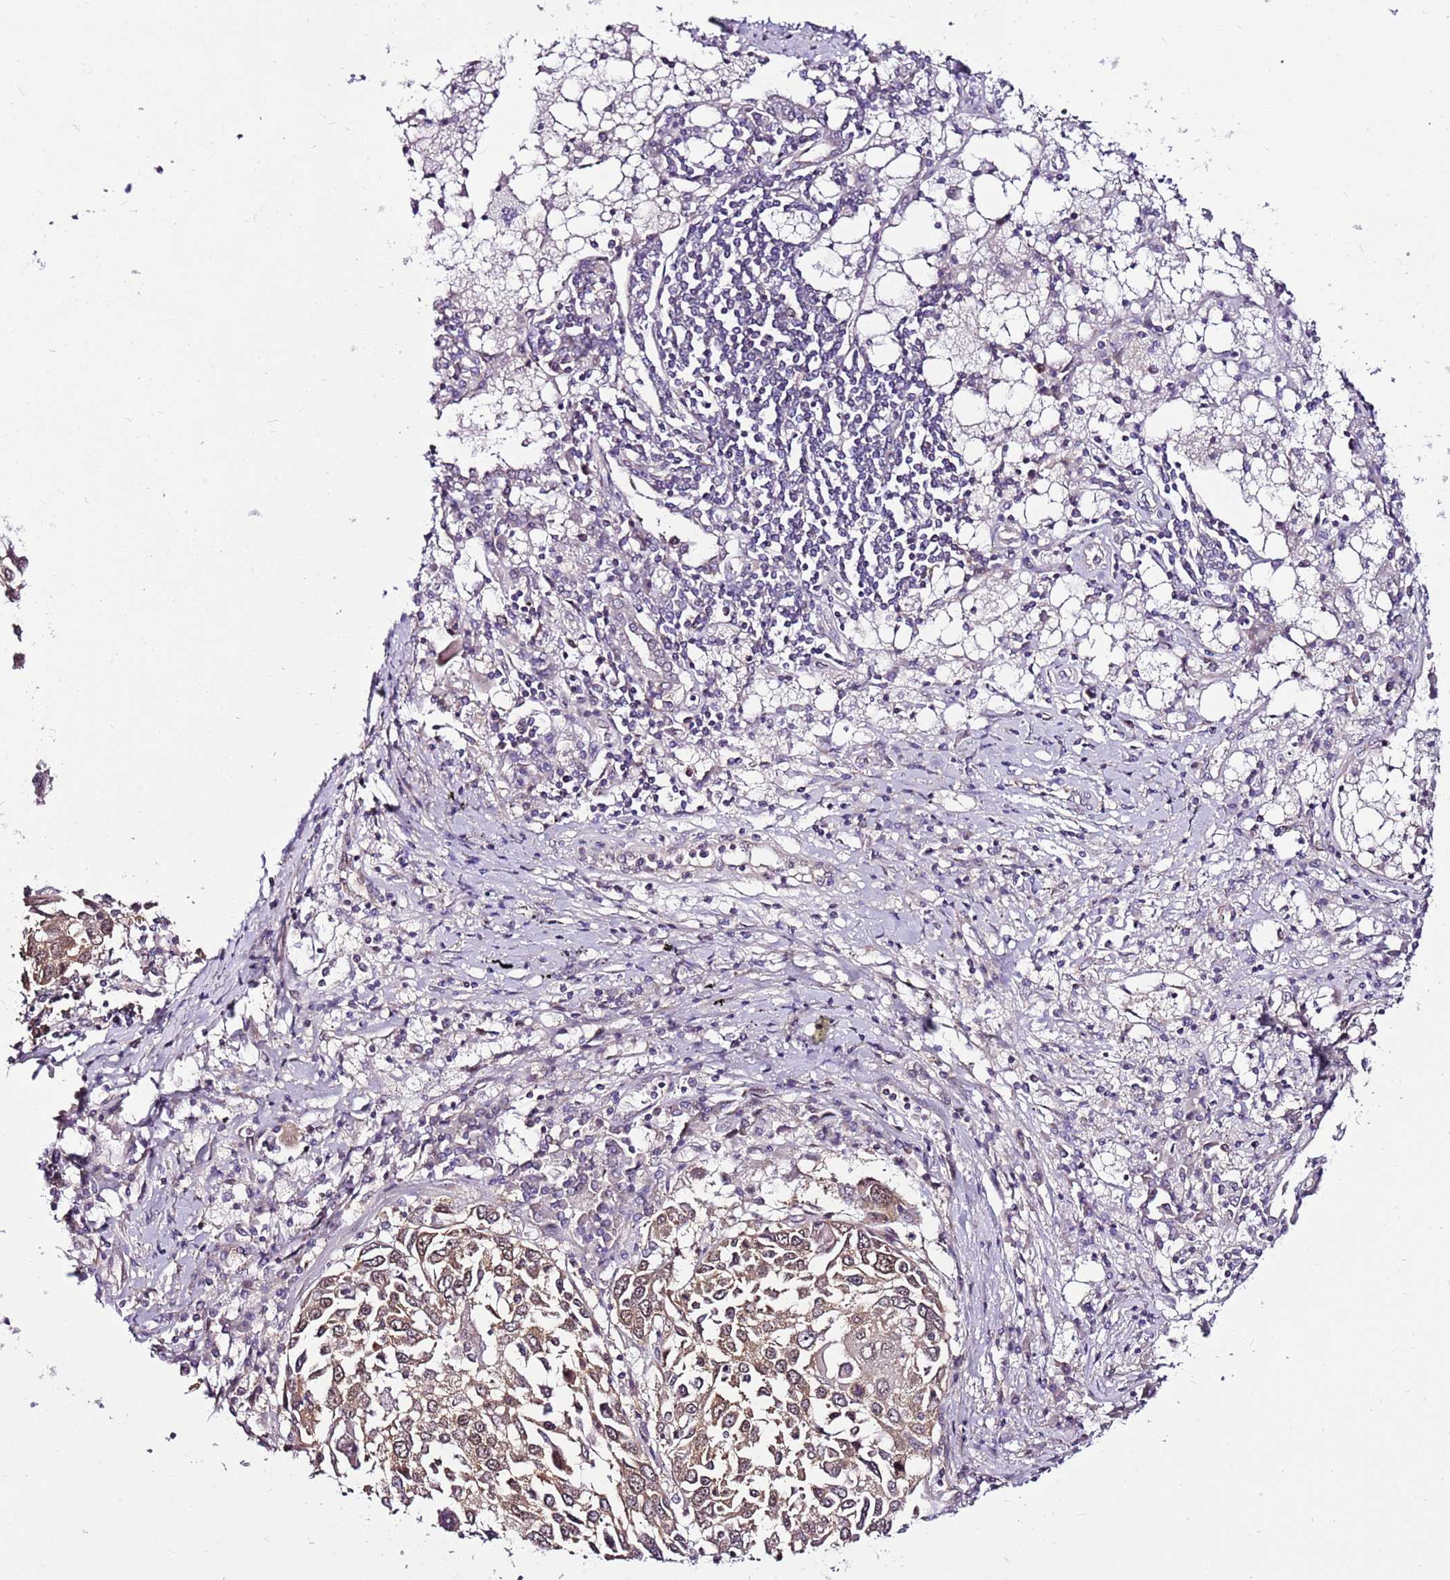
{"staining": {"intensity": "moderate", "quantity": "<25%", "location": "cytoplasmic/membranous"}, "tissue": "lung cancer", "cell_type": "Tumor cells", "image_type": "cancer", "snomed": [{"axis": "morphology", "description": "Squamous cell carcinoma, NOS"}, {"axis": "topography", "description": "Lung"}], "caption": "Protein expression analysis of lung cancer (squamous cell carcinoma) reveals moderate cytoplasmic/membranous staining in about <25% of tumor cells.", "gene": "POLE3", "patient": {"sex": "male", "age": 65}}